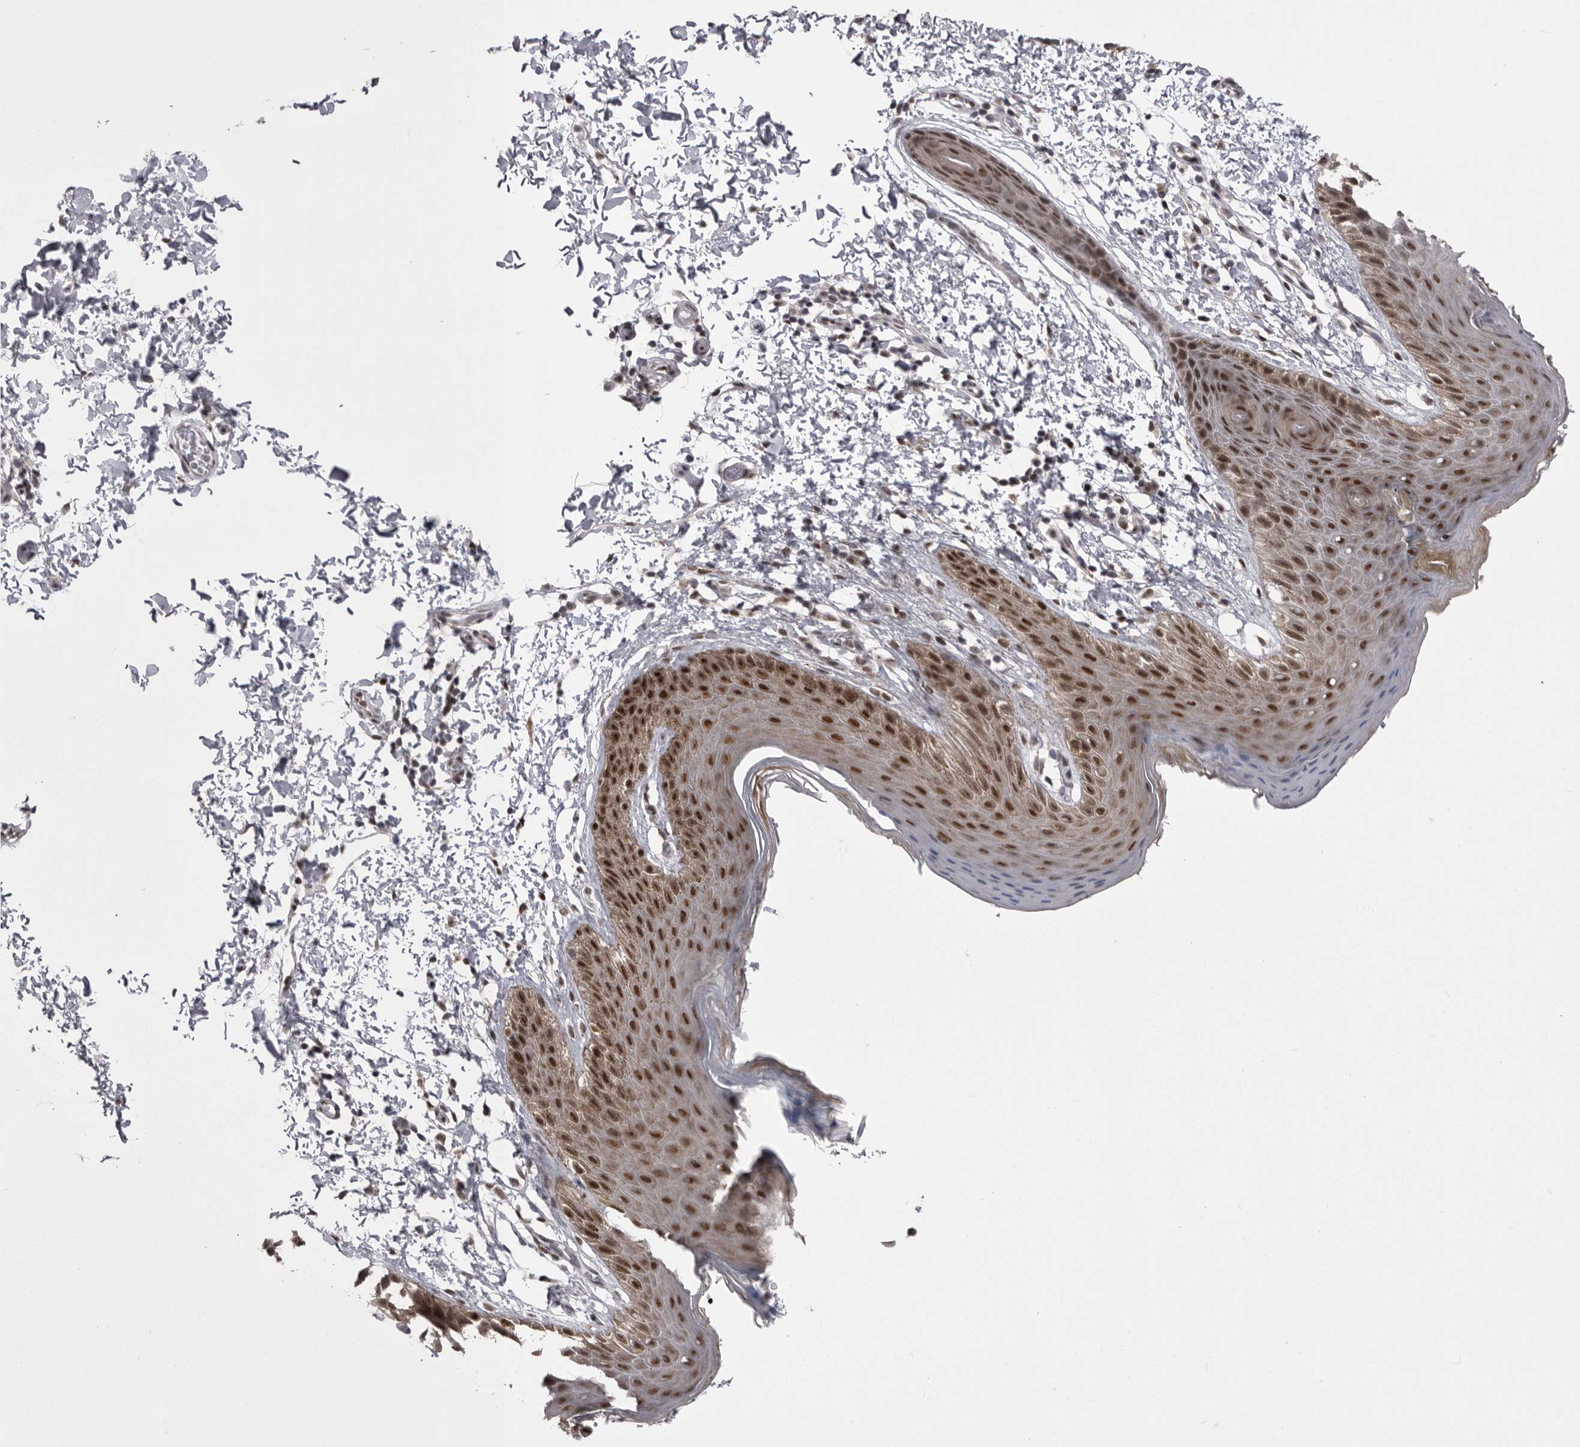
{"staining": {"intensity": "strong", "quantity": ">75%", "location": "nuclear"}, "tissue": "skin", "cell_type": "Epidermal cells", "image_type": "normal", "snomed": [{"axis": "morphology", "description": "Normal tissue, NOS"}, {"axis": "topography", "description": "Anal"}, {"axis": "topography", "description": "Peripheral nerve tissue"}], "caption": "Strong nuclear protein staining is appreciated in approximately >75% of epidermal cells in skin. (IHC, brightfield microscopy, high magnification).", "gene": "MEPCE", "patient": {"sex": "male", "age": 44}}